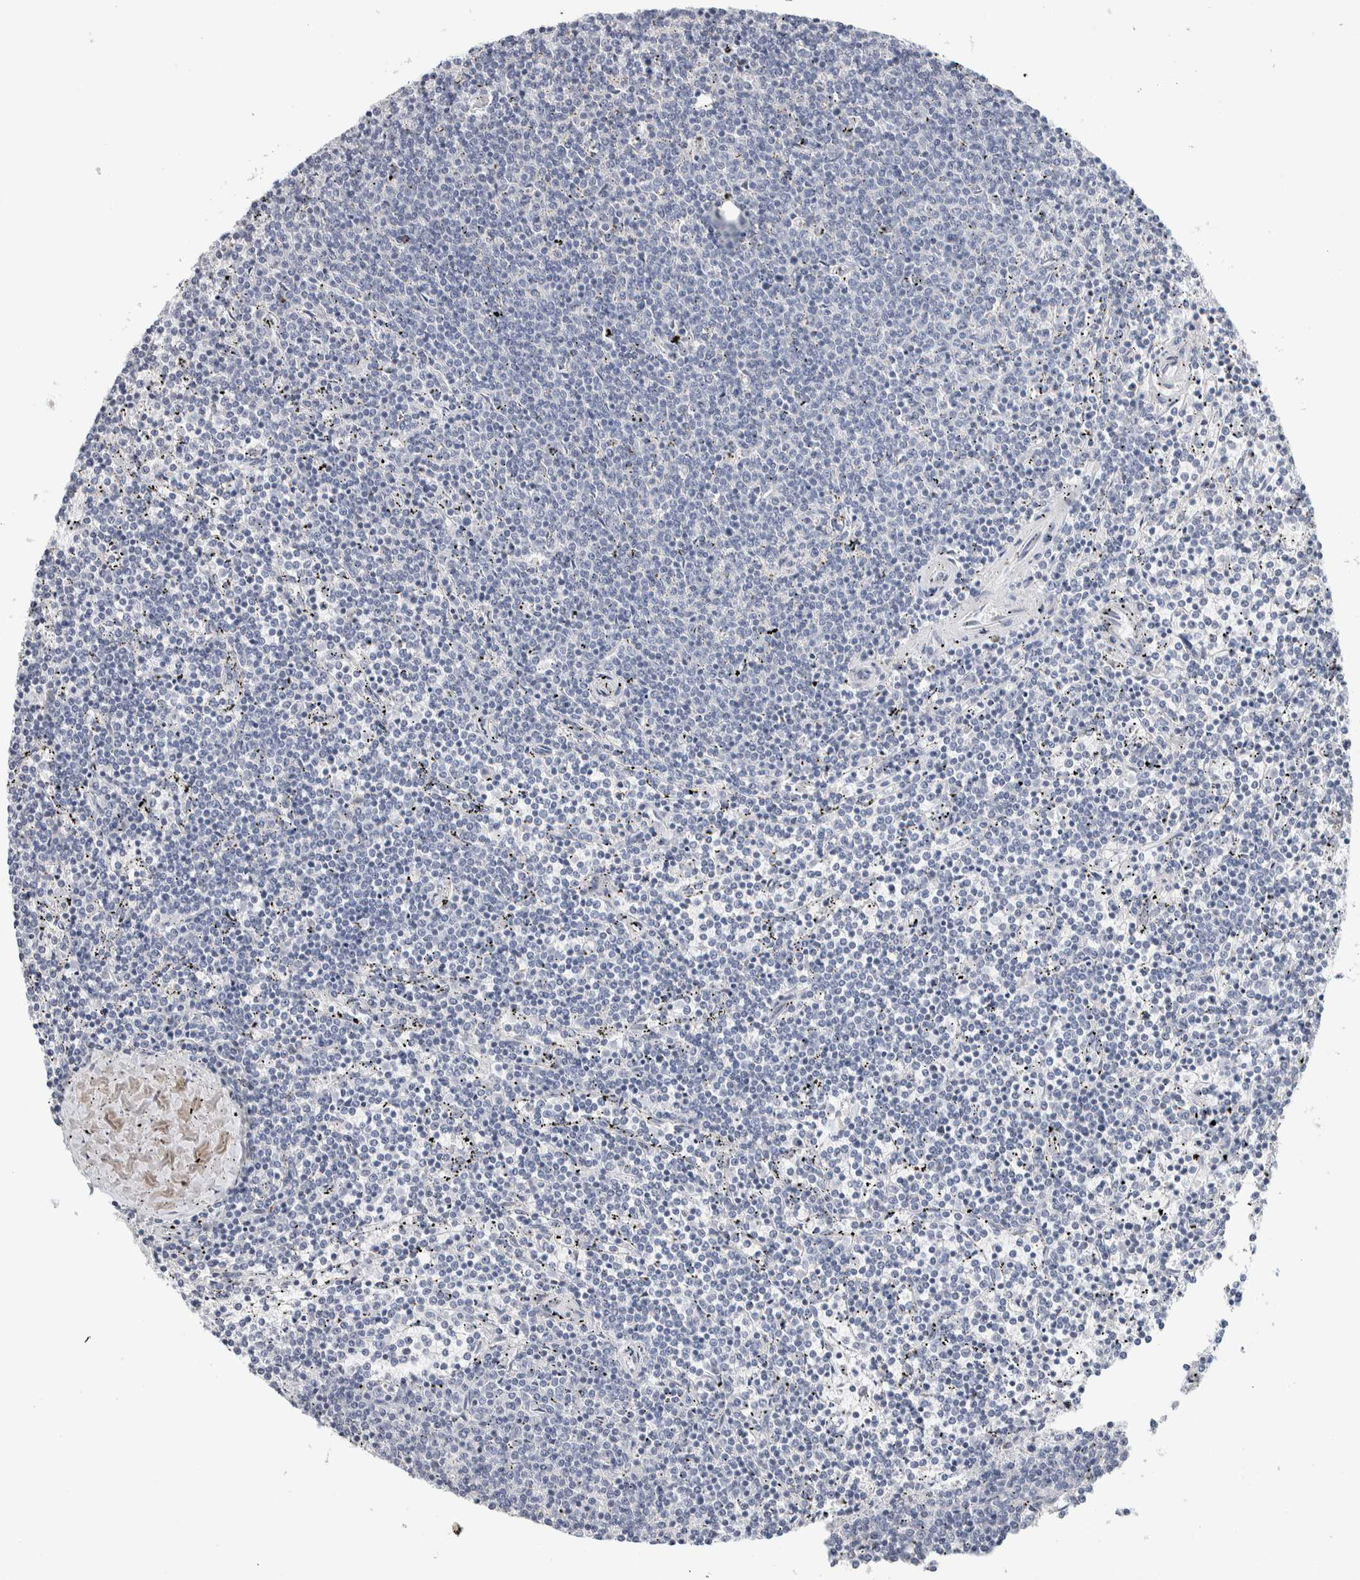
{"staining": {"intensity": "negative", "quantity": "none", "location": "none"}, "tissue": "lymphoma", "cell_type": "Tumor cells", "image_type": "cancer", "snomed": [{"axis": "morphology", "description": "Malignant lymphoma, non-Hodgkin's type, Low grade"}, {"axis": "topography", "description": "Spleen"}], "caption": "An immunohistochemistry histopathology image of low-grade malignant lymphoma, non-Hodgkin's type is shown. There is no staining in tumor cells of low-grade malignant lymphoma, non-Hodgkin's type. The staining is performed using DAB brown chromogen with nuclei counter-stained in using hematoxylin.", "gene": "SCN2A", "patient": {"sex": "female", "age": 50}}